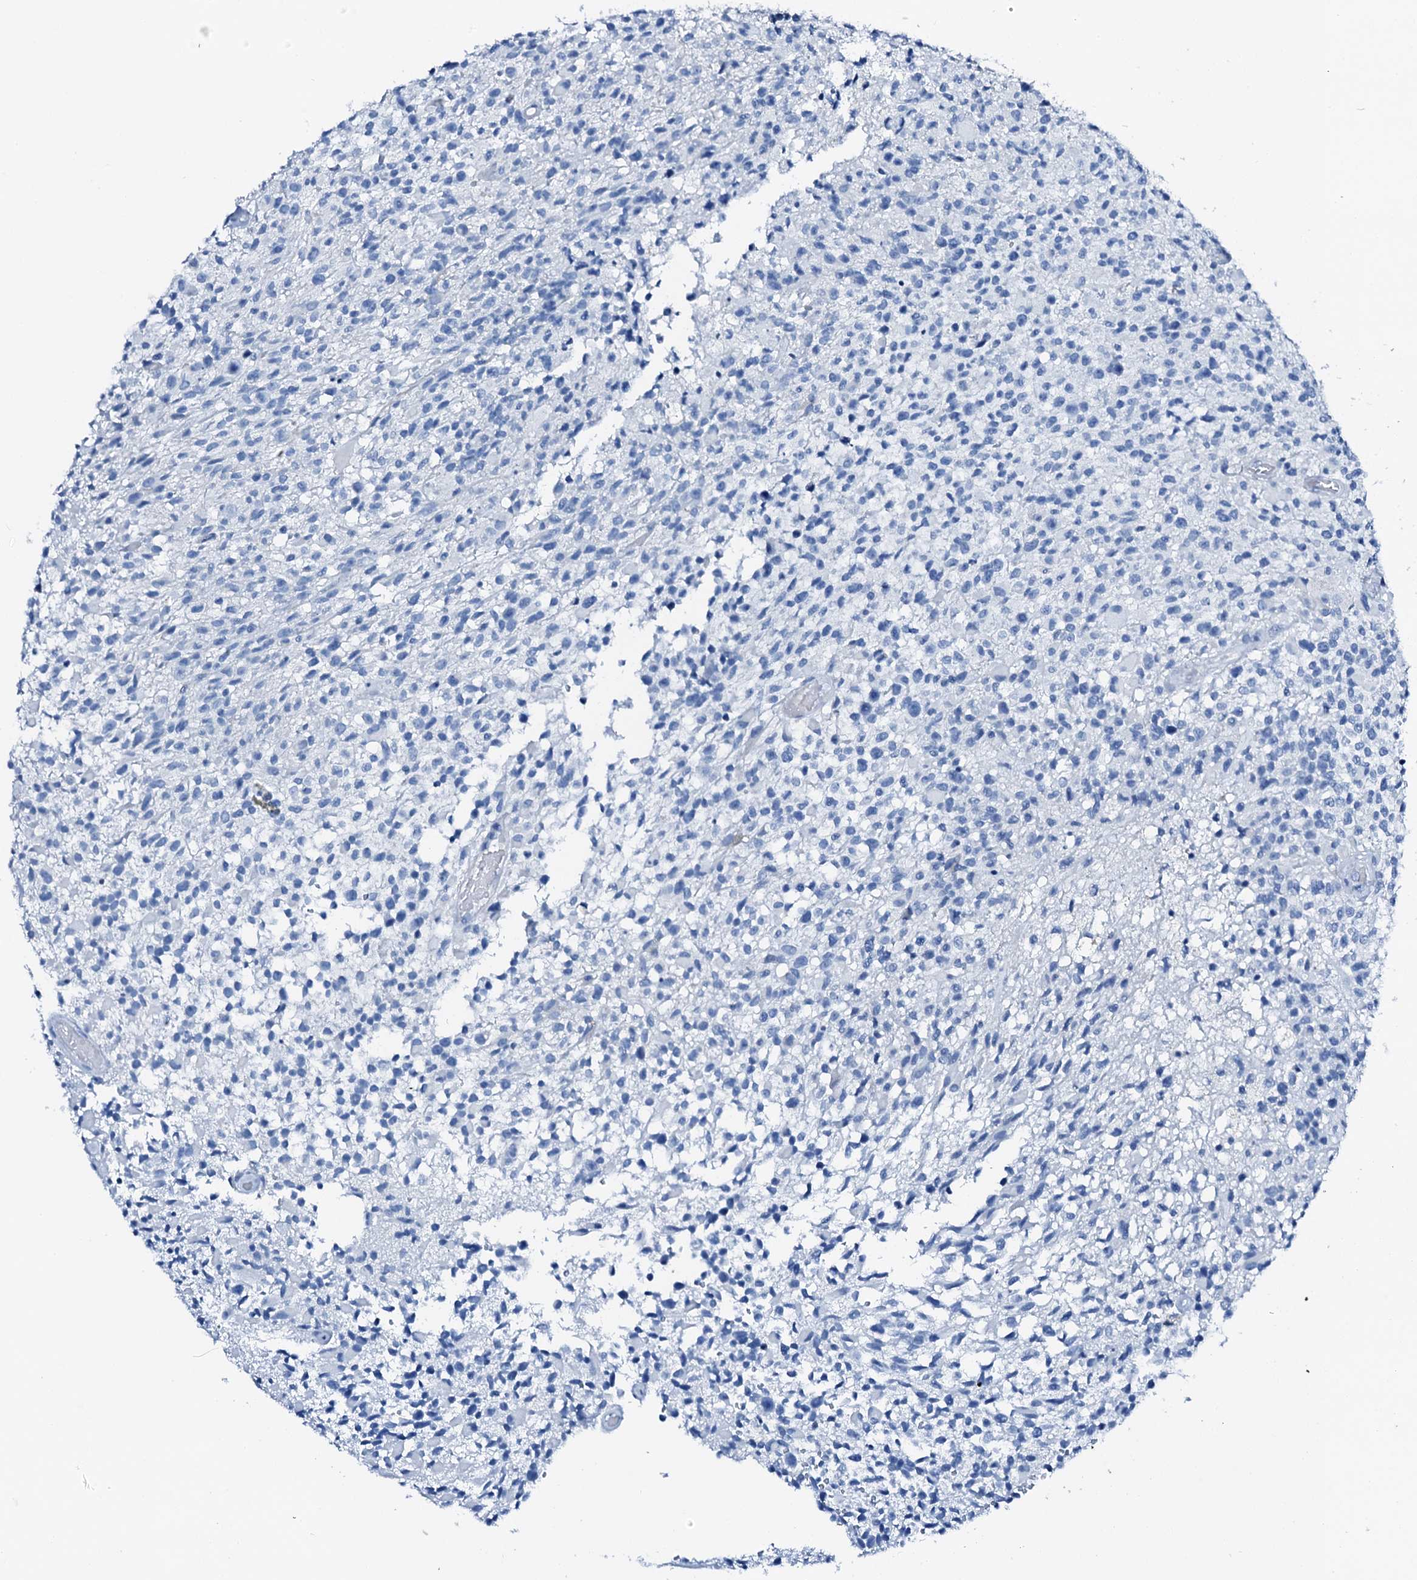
{"staining": {"intensity": "negative", "quantity": "none", "location": "none"}, "tissue": "glioma", "cell_type": "Tumor cells", "image_type": "cancer", "snomed": [{"axis": "morphology", "description": "Glioma, malignant, High grade"}, {"axis": "morphology", "description": "Glioblastoma, NOS"}, {"axis": "topography", "description": "Brain"}], "caption": "Immunohistochemistry image of neoplastic tissue: malignant high-grade glioma stained with DAB reveals no significant protein staining in tumor cells. (Brightfield microscopy of DAB (3,3'-diaminobenzidine) immunohistochemistry (IHC) at high magnification).", "gene": "PTH", "patient": {"sex": "male", "age": 60}}